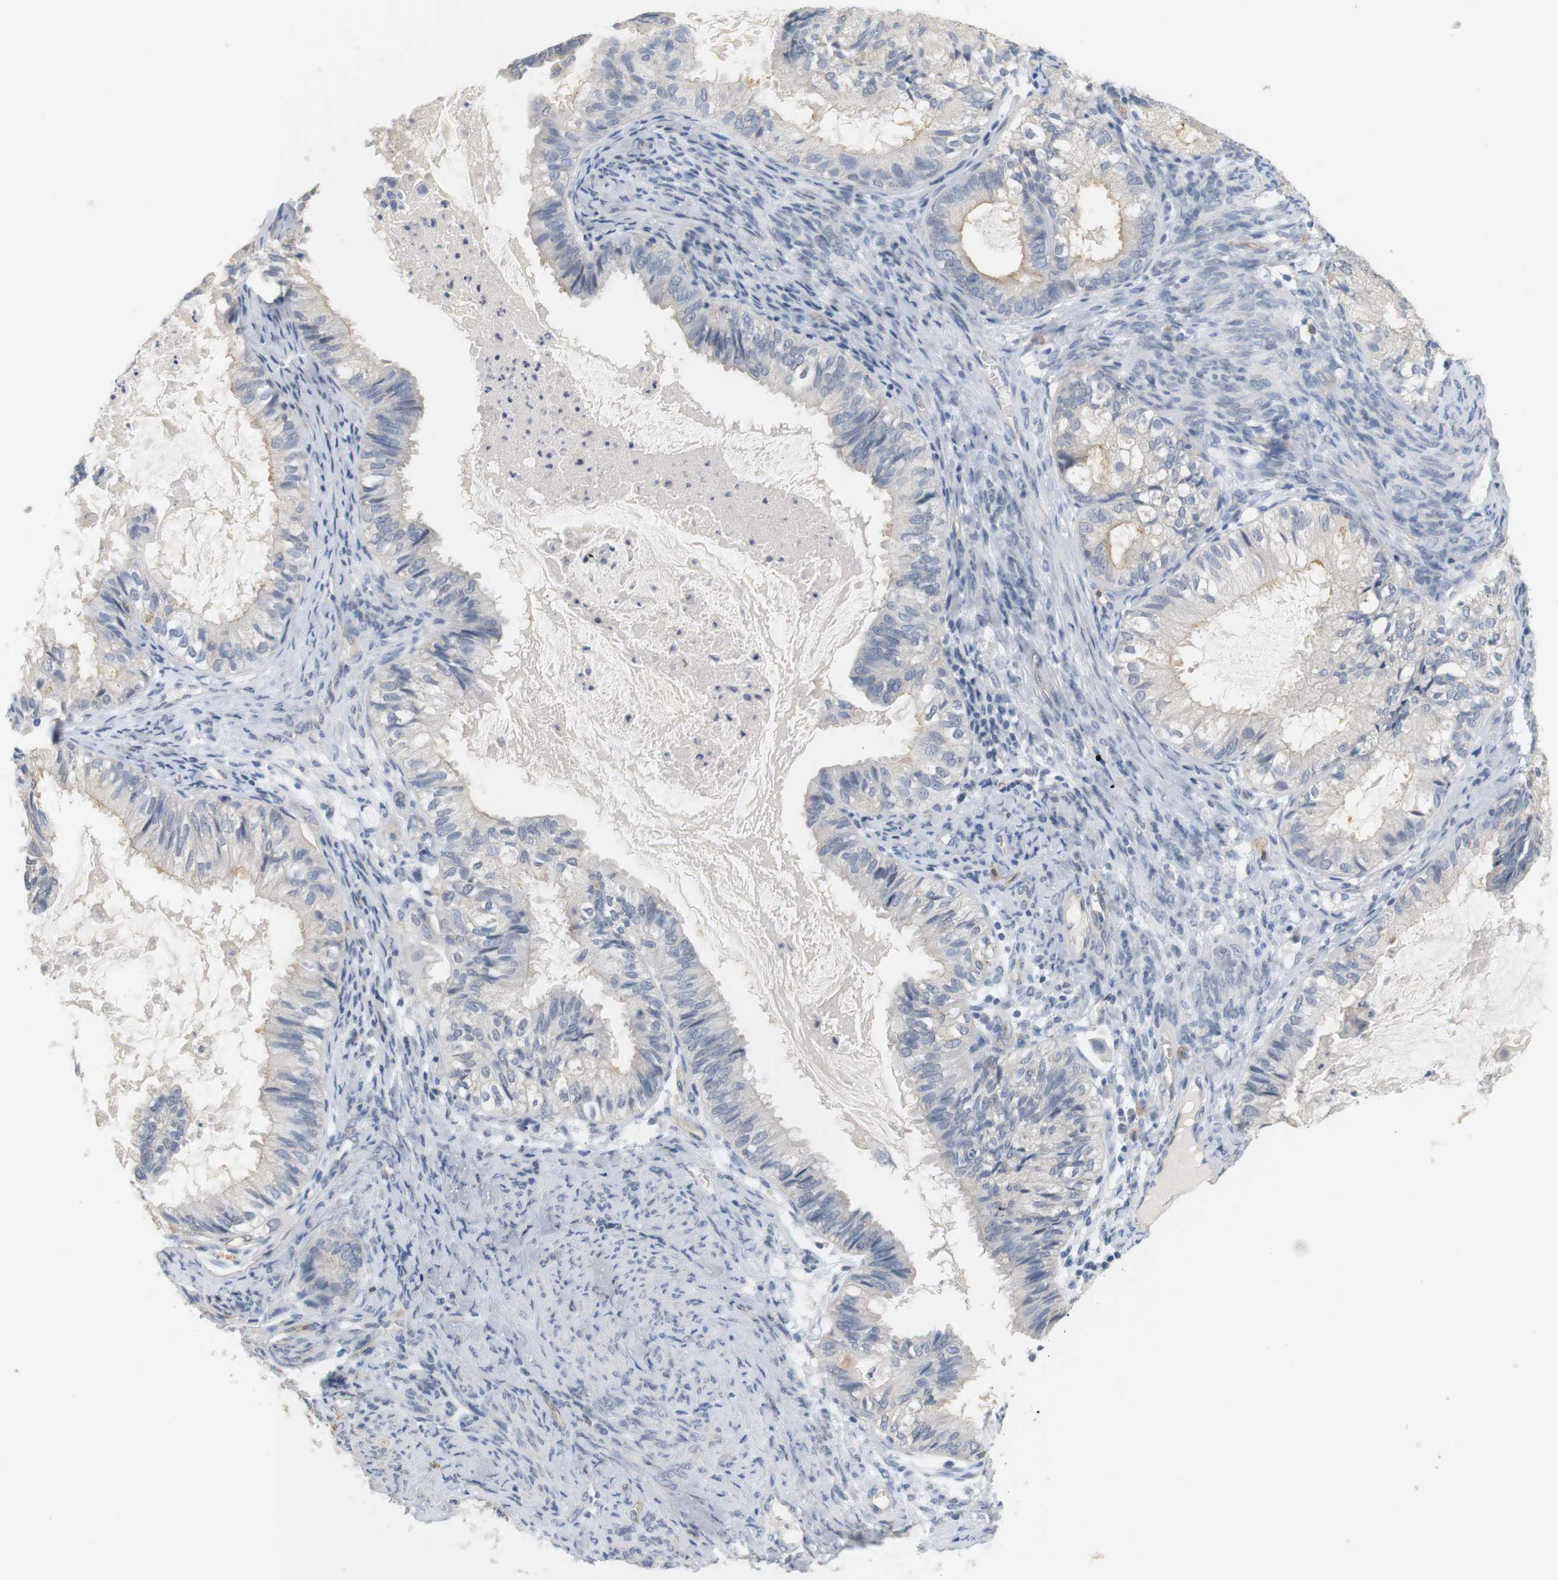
{"staining": {"intensity": "weak", "quantity": "<25%", "location": "cytoplasmic/membranous"}, "tissue": "cervical cancer", "cell_type": "Tumor cells", "image_type": "cancer", "snomed": [{"axis": "morphology", "description": "Normal tissue, NOS"}, {"axis": "morphology", "description": "Adenocarcinoma, NOS"}, {"axis": "topography", "description": "Cervix"}, {"axis": "topography", "description": "Endometrium"}], "caption": "Immunohistochemistry (IHC) histopathology image of neoplastic tissue: human cervical adenocarcinoma stained with DAB (3,3'-diaminobenzidine) reveals no significant protein expression in tumor cells. (DAB immunohistochemistry, high magnification).", "gene": "OSR1", "patient": {"sex": "female", "age": 86}}